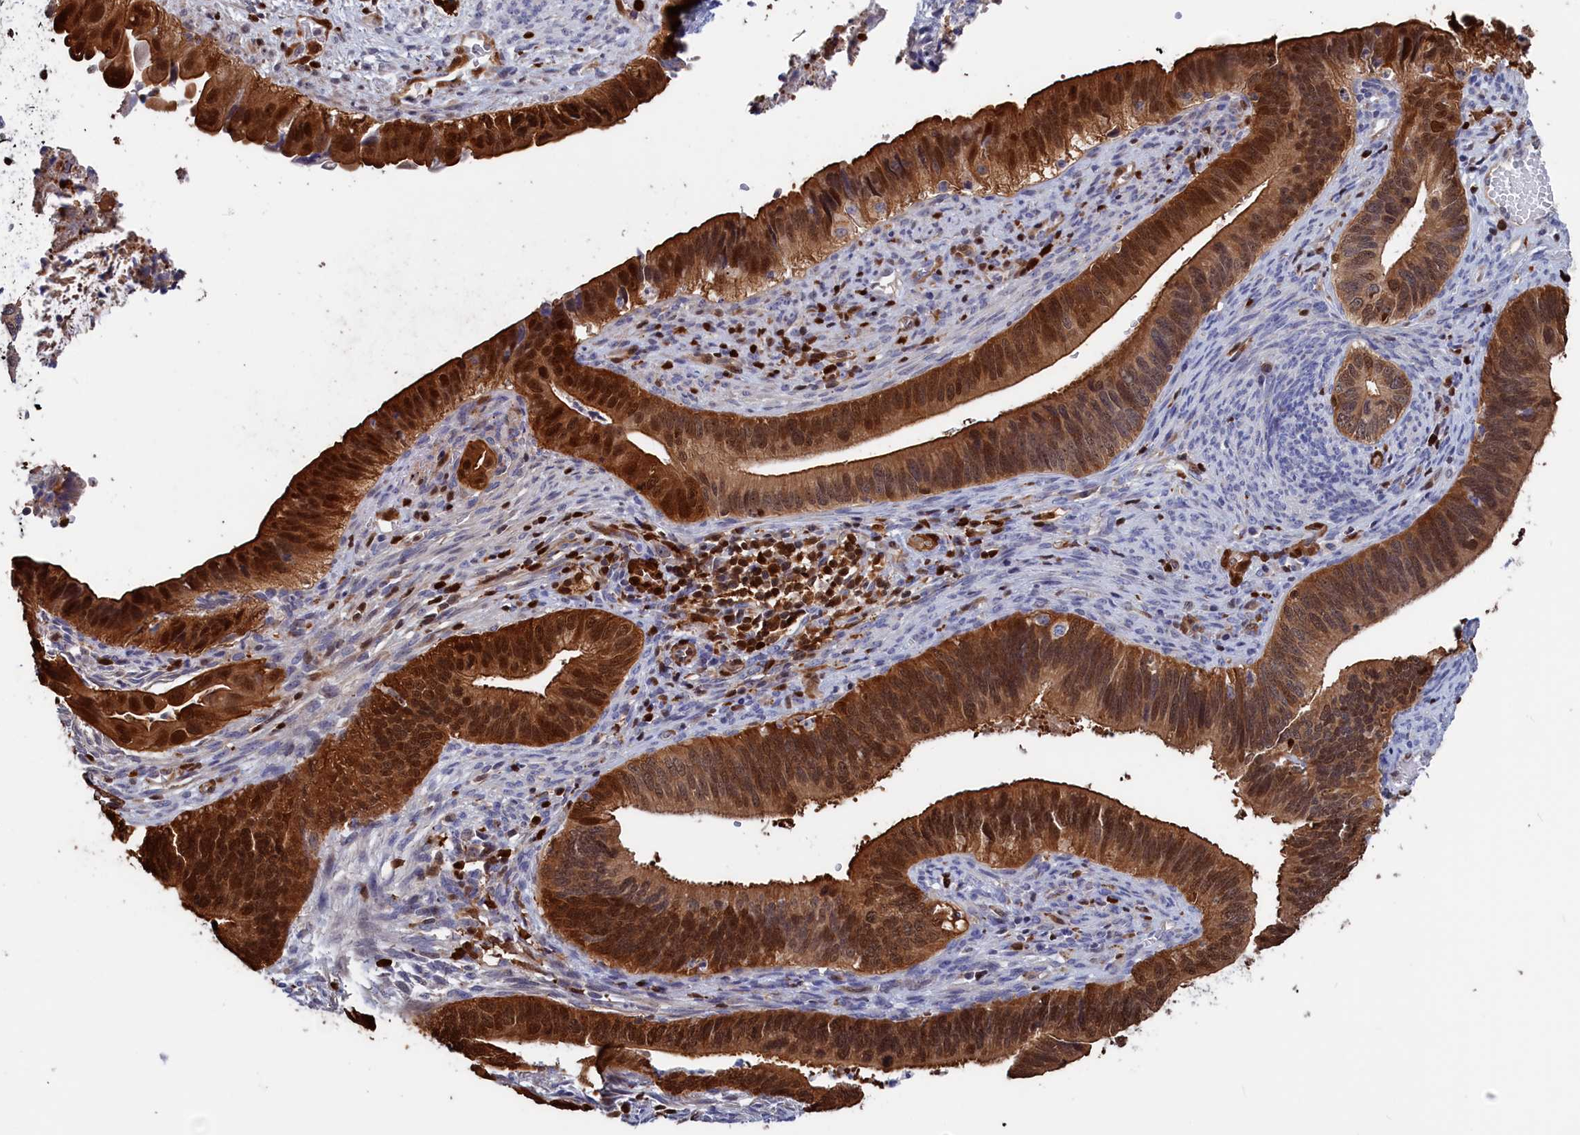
{"staining": {"intensity": "strong", "quantity": ">75%", "location": "cytoplasmic/membranous,nuclear"}, "tissue": "cervical cancer", "cell_type": "Tumor cells", "image_type": "cancer", "snomed": [{"axis": "morphology", "description": "Adenocarcinoma, NOS"}, {"axis": "topography", "description": "Cervix"}], "caption": "Immunohistochemistry (IHC) histopathology image of cervical cancer stained for a protein (brown), which demonstrates high levels of strong cytoplasmic/membranous and nuclear expression in about >75% of tumor cells.", "gene": "CRIP1", "patient": {"sex": "female", "age": 42}}